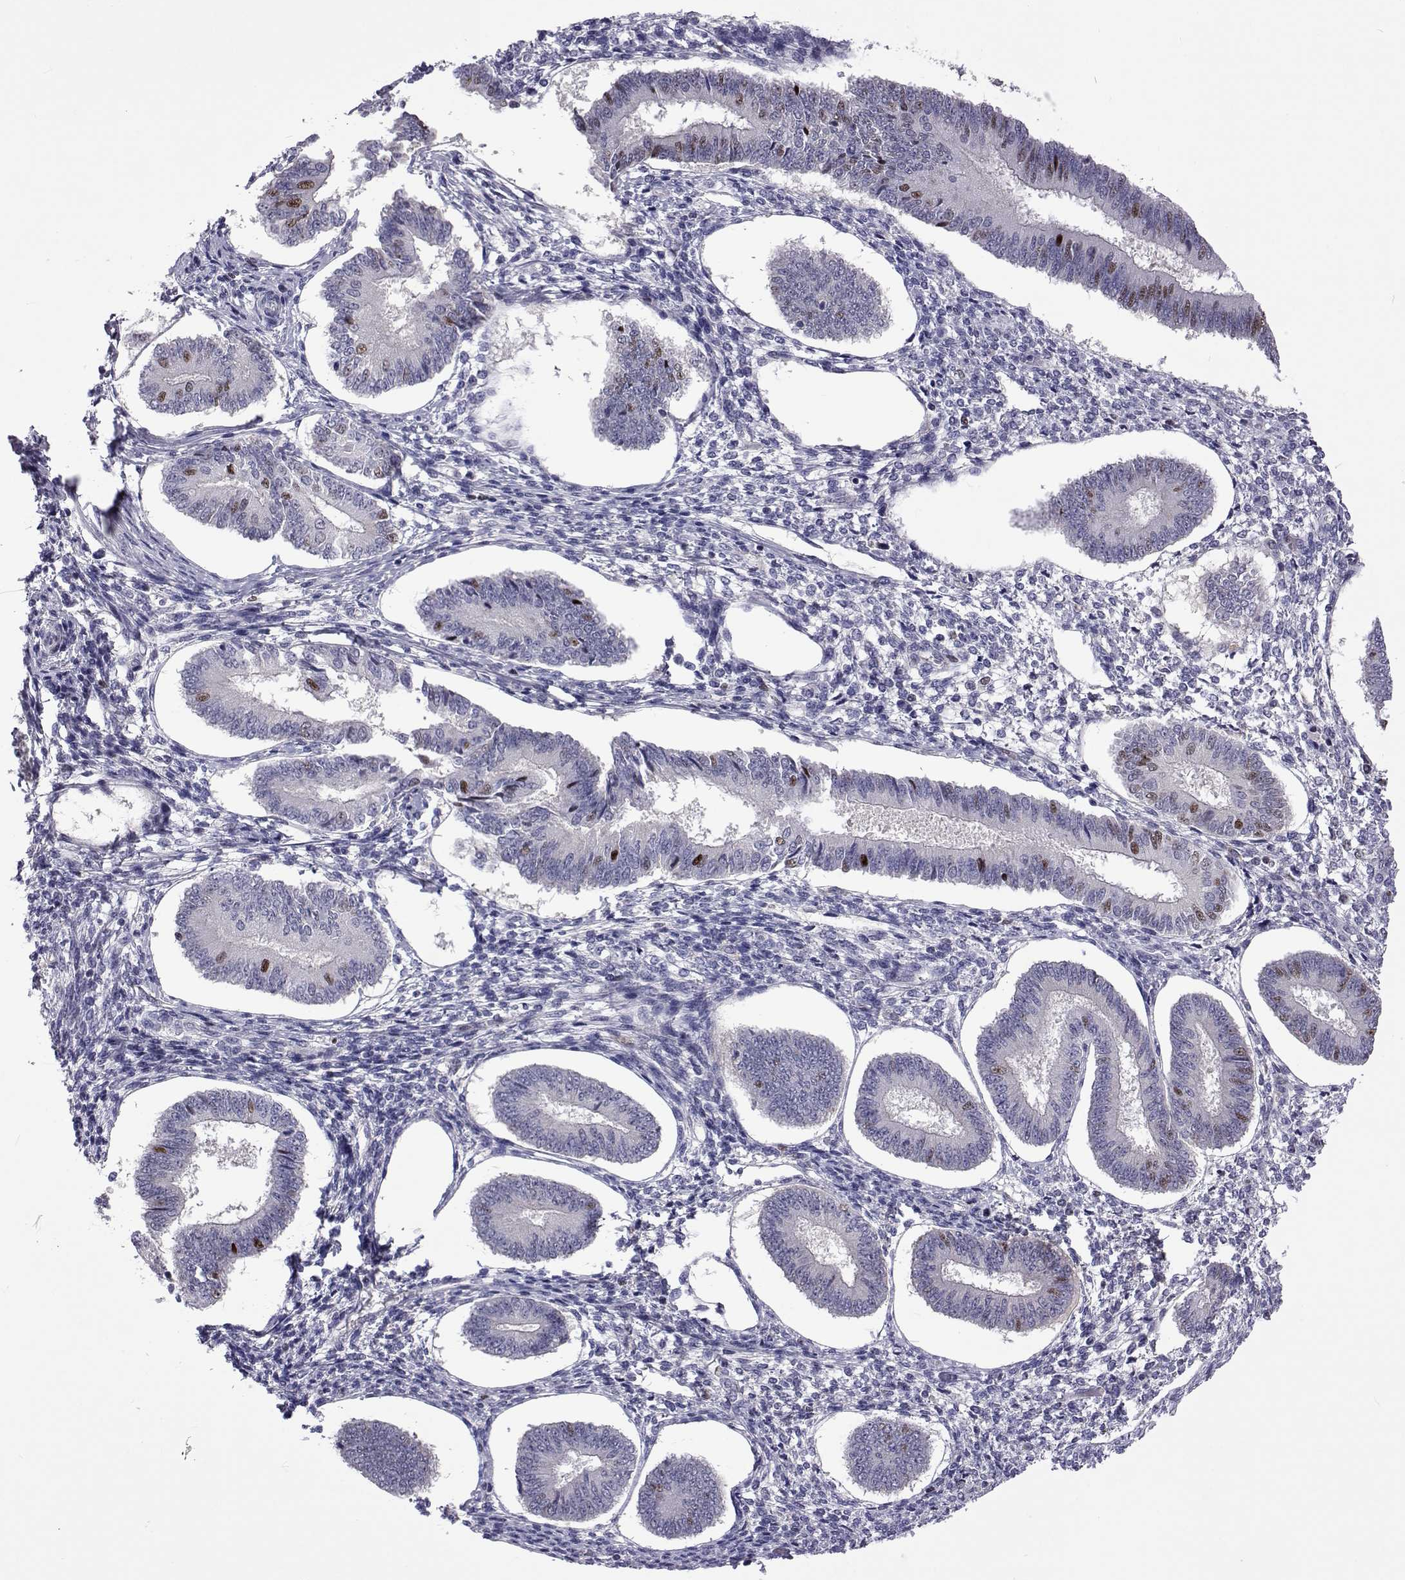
{"staining": {"intensity": "negative", "quantity": "none", "location": "none"}, "tissue": "endometrium", "cell_type": "Cells in endometrial stroma", "image_type": "normal", "snomed": [{"axis": "morphology", "description": "Normal tissue, NOS"}, {"axis": "topography", "description": "Endometrium"}], "caption": "Immunohistochemical staining of unremarkable endometrium shows no significant staining in cells in endometrial stroma. Brightfield microscopy of immunohistochemistry (IHC) stained with DAB (3,3'-diaminobenzidine) (brown) and hematoxylin (blue), captured at high magnification.", "gene": "TCF15", "patient": {"sex": "female", "age": 42}}